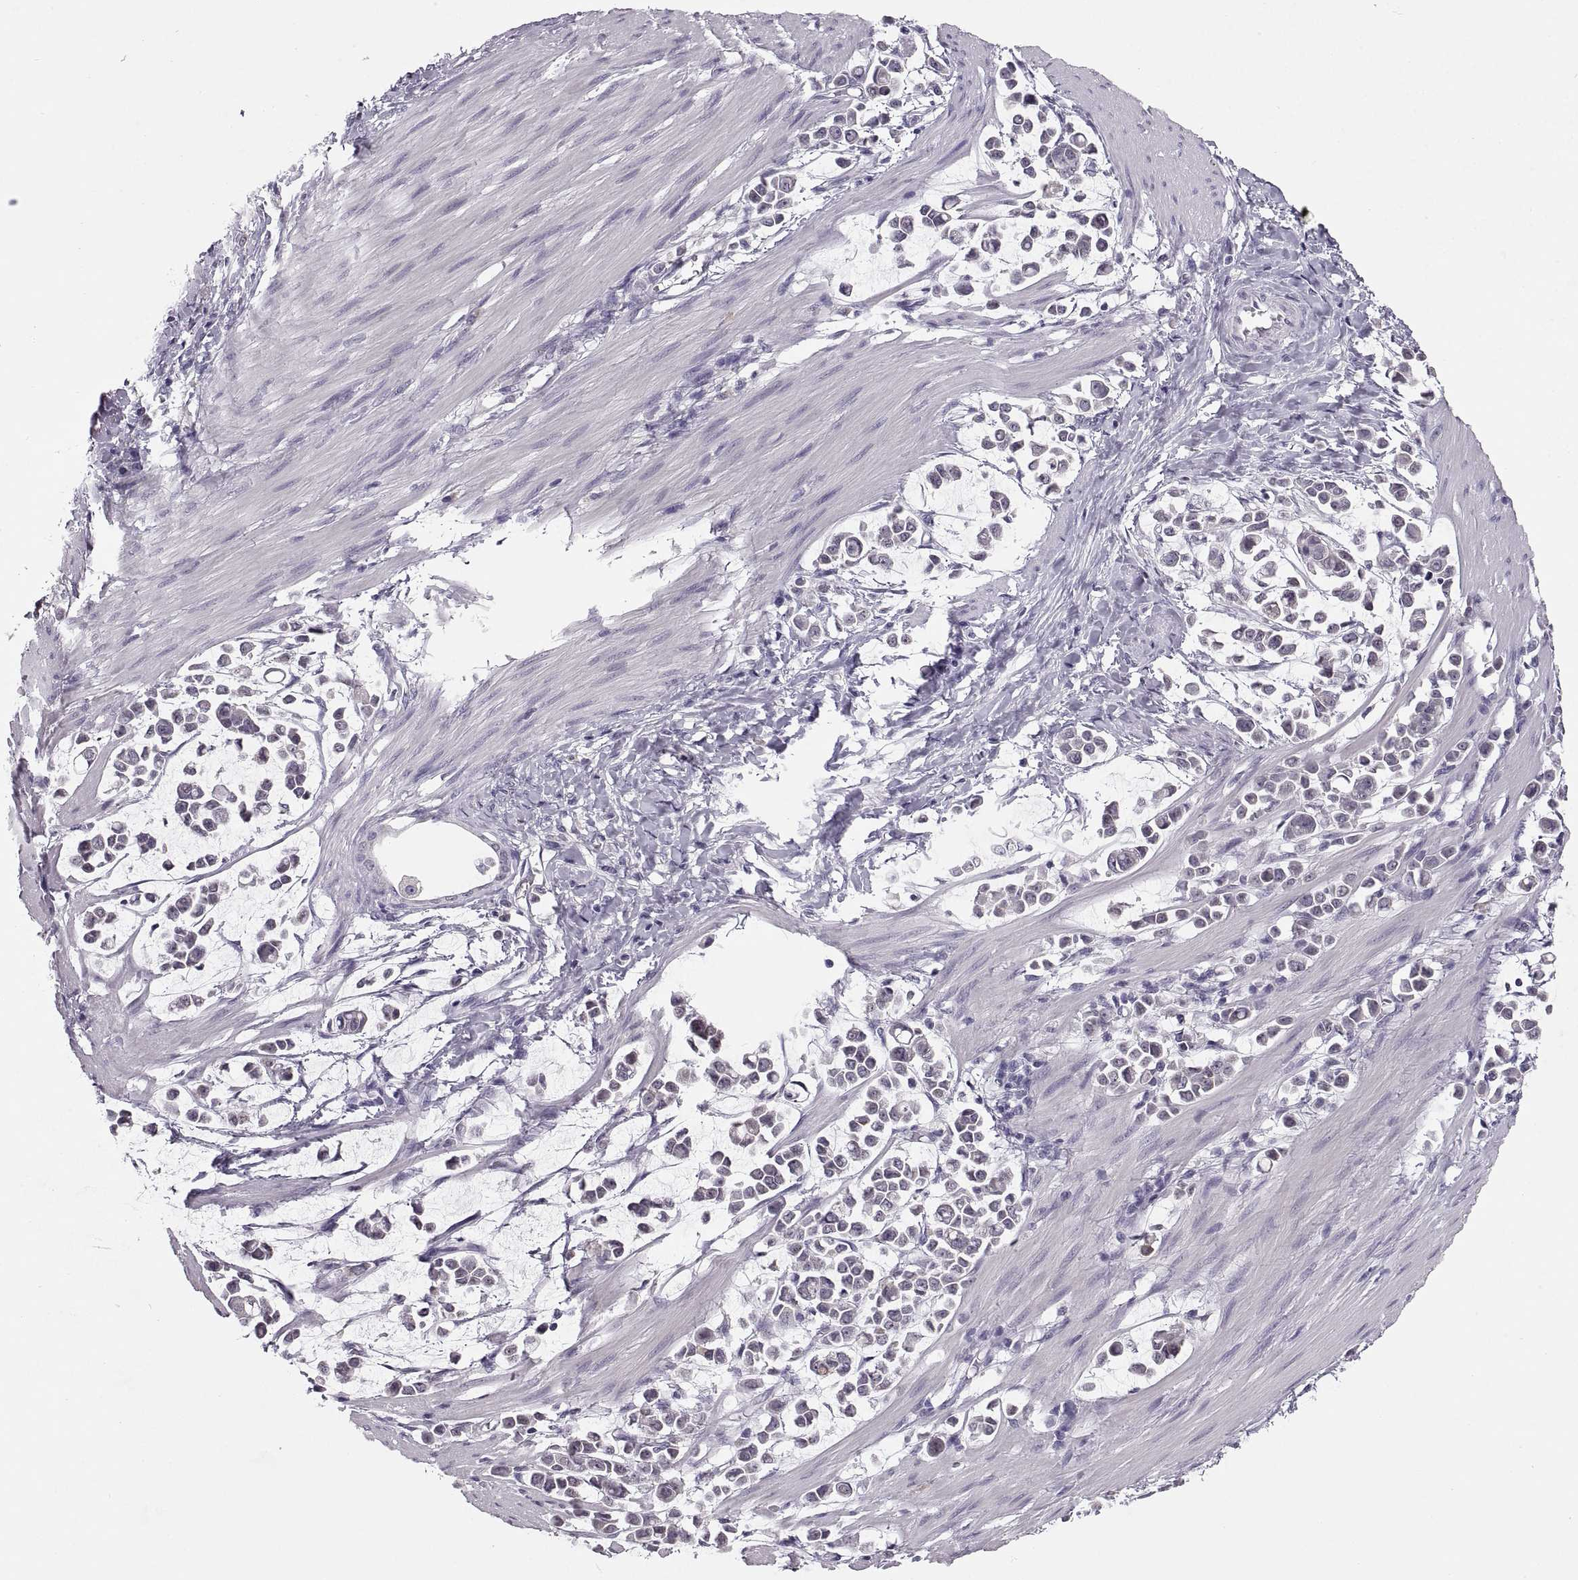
{"staining": {"intensity": "negative", "quantity": "none", "location": "none"}, "tissue": "stomach cancer", "cell_type": "Tumor cells", "image_type": "cancer", "snomed": [{"axis": "morphology", "description": "Adenocarcinoma, NOS"}, {"axis": "topography", "description": "Stomach"}], "caption": "DAB (3,3'-diaminobenzidine) immunohistochemical staining of adenocarcinoma (stomach) exhibits no significant positivity in tumor cells.", "gene": "MAGEB18", "patient": {"sex": "male", "age": 82}}